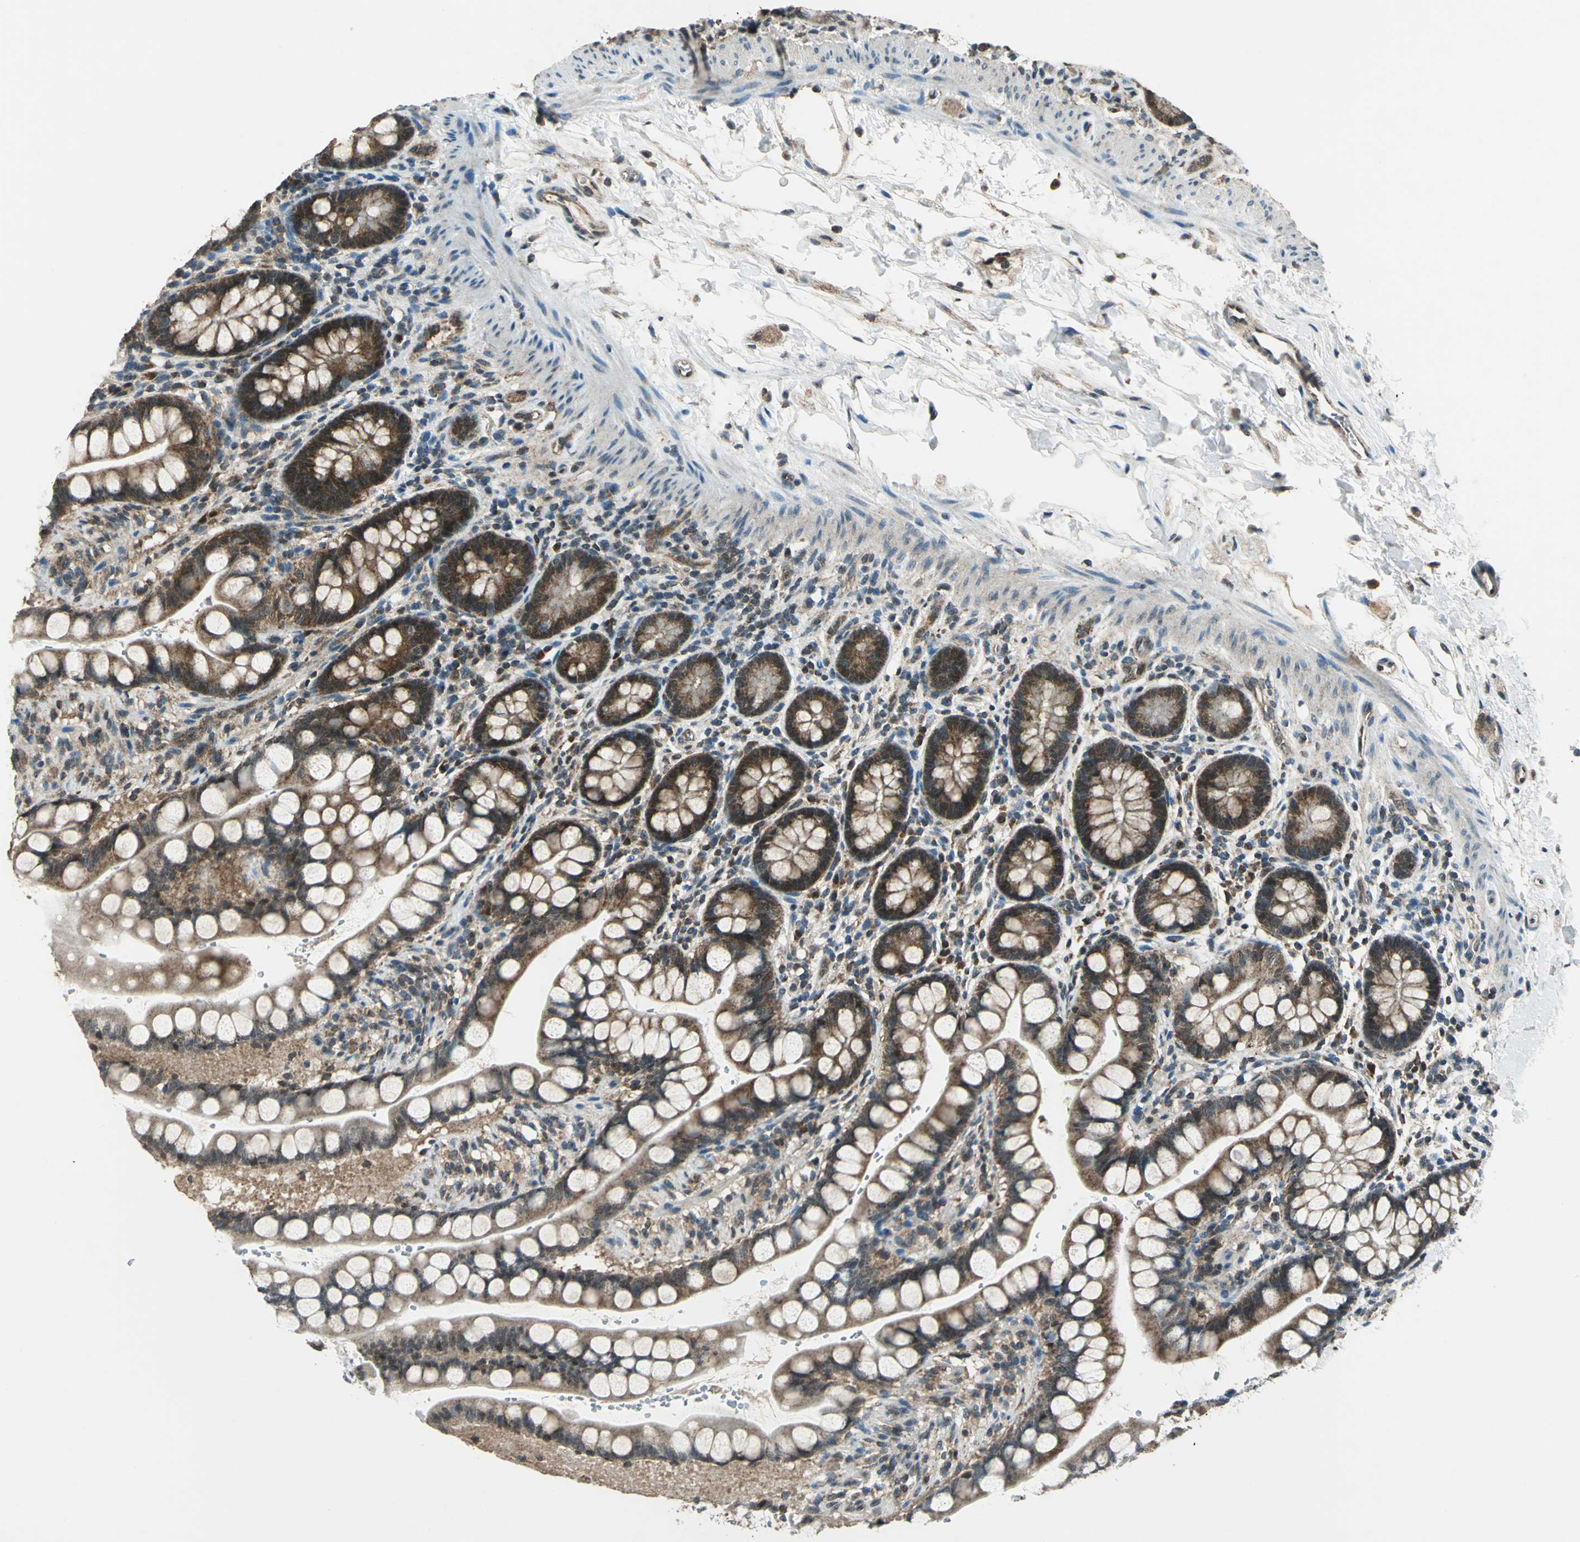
{"staining": {"intensity": "moderate", "quantity": ">75%", "location": "cytoplasmic/membranous"}, "tissue": "small intestine", "cell_type": "Glandular cells", "image_type": "normal", "snomed": [{"axis": "morphology", "description": "Normal tissue, NOS"}, {"axis": "topography", "description": "Small intestine"}], "caption": "A medium amount of moderate cytoplasmic/membranous expression is seen in approximately >75% of glandular cells in unremarkable small intestine.", "gene": "NUDT2", "patient": {"sex": "female", "age": 58}}